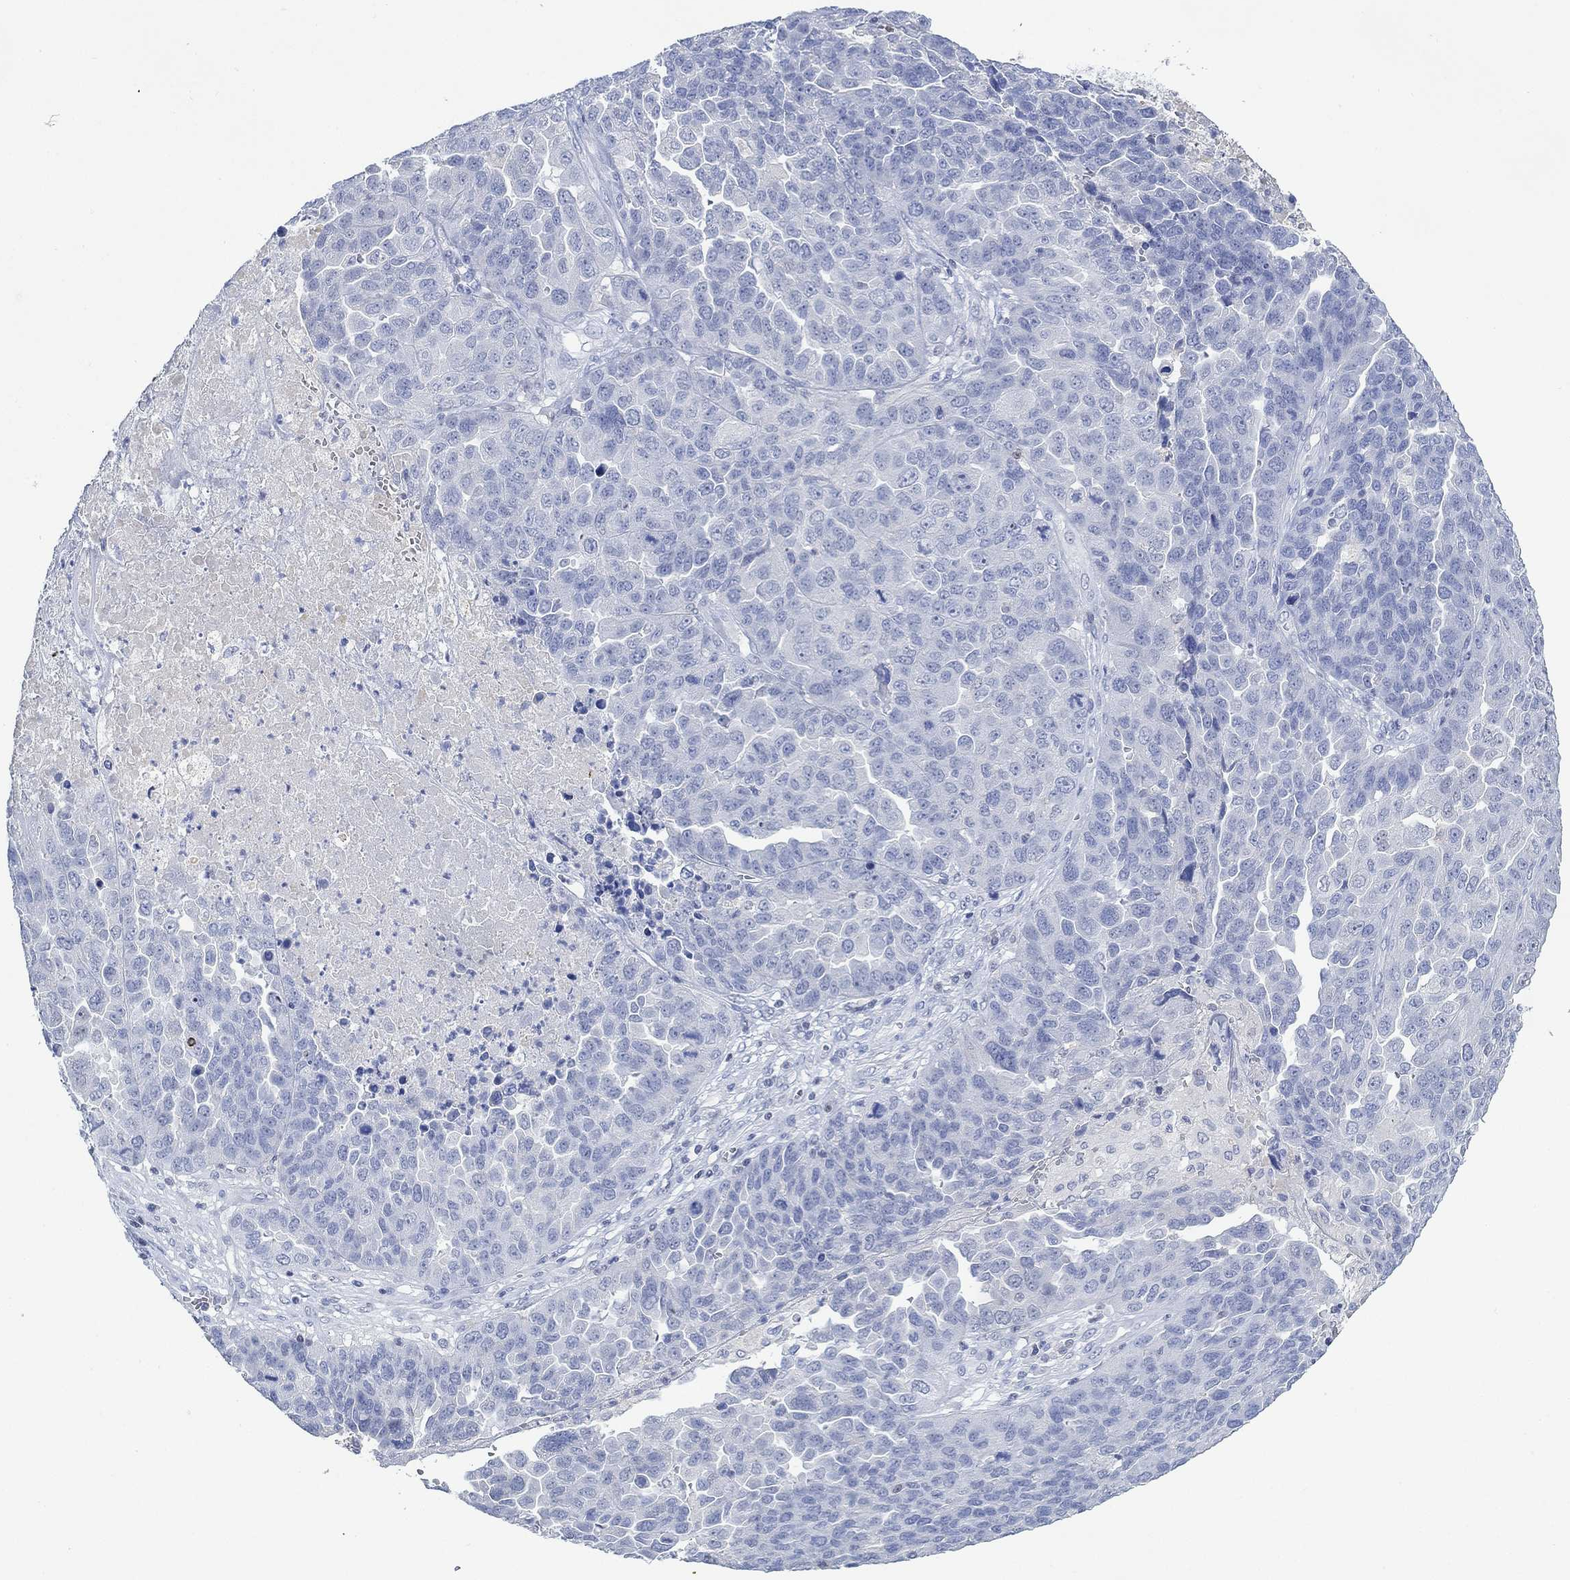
{"staining": {"intensity": "negative", "quantity": "none", "location": "none"}, "tissue": "ovarian cancer", "cell_type": "Tumor cells", "image_type": "cancer", "snomed": [{"axis": "morphology", "description": "Cystadenocarcinoma, serous, NOS"}, {"axis": "topography", "description": "Ovary"}], "caption": "Tumor cells show no significant positivity in ovarian cancer (serous cystadenocarcinoma).", "gene": "PPP1R17", "patient": {"sex": "female", "age": 87}}